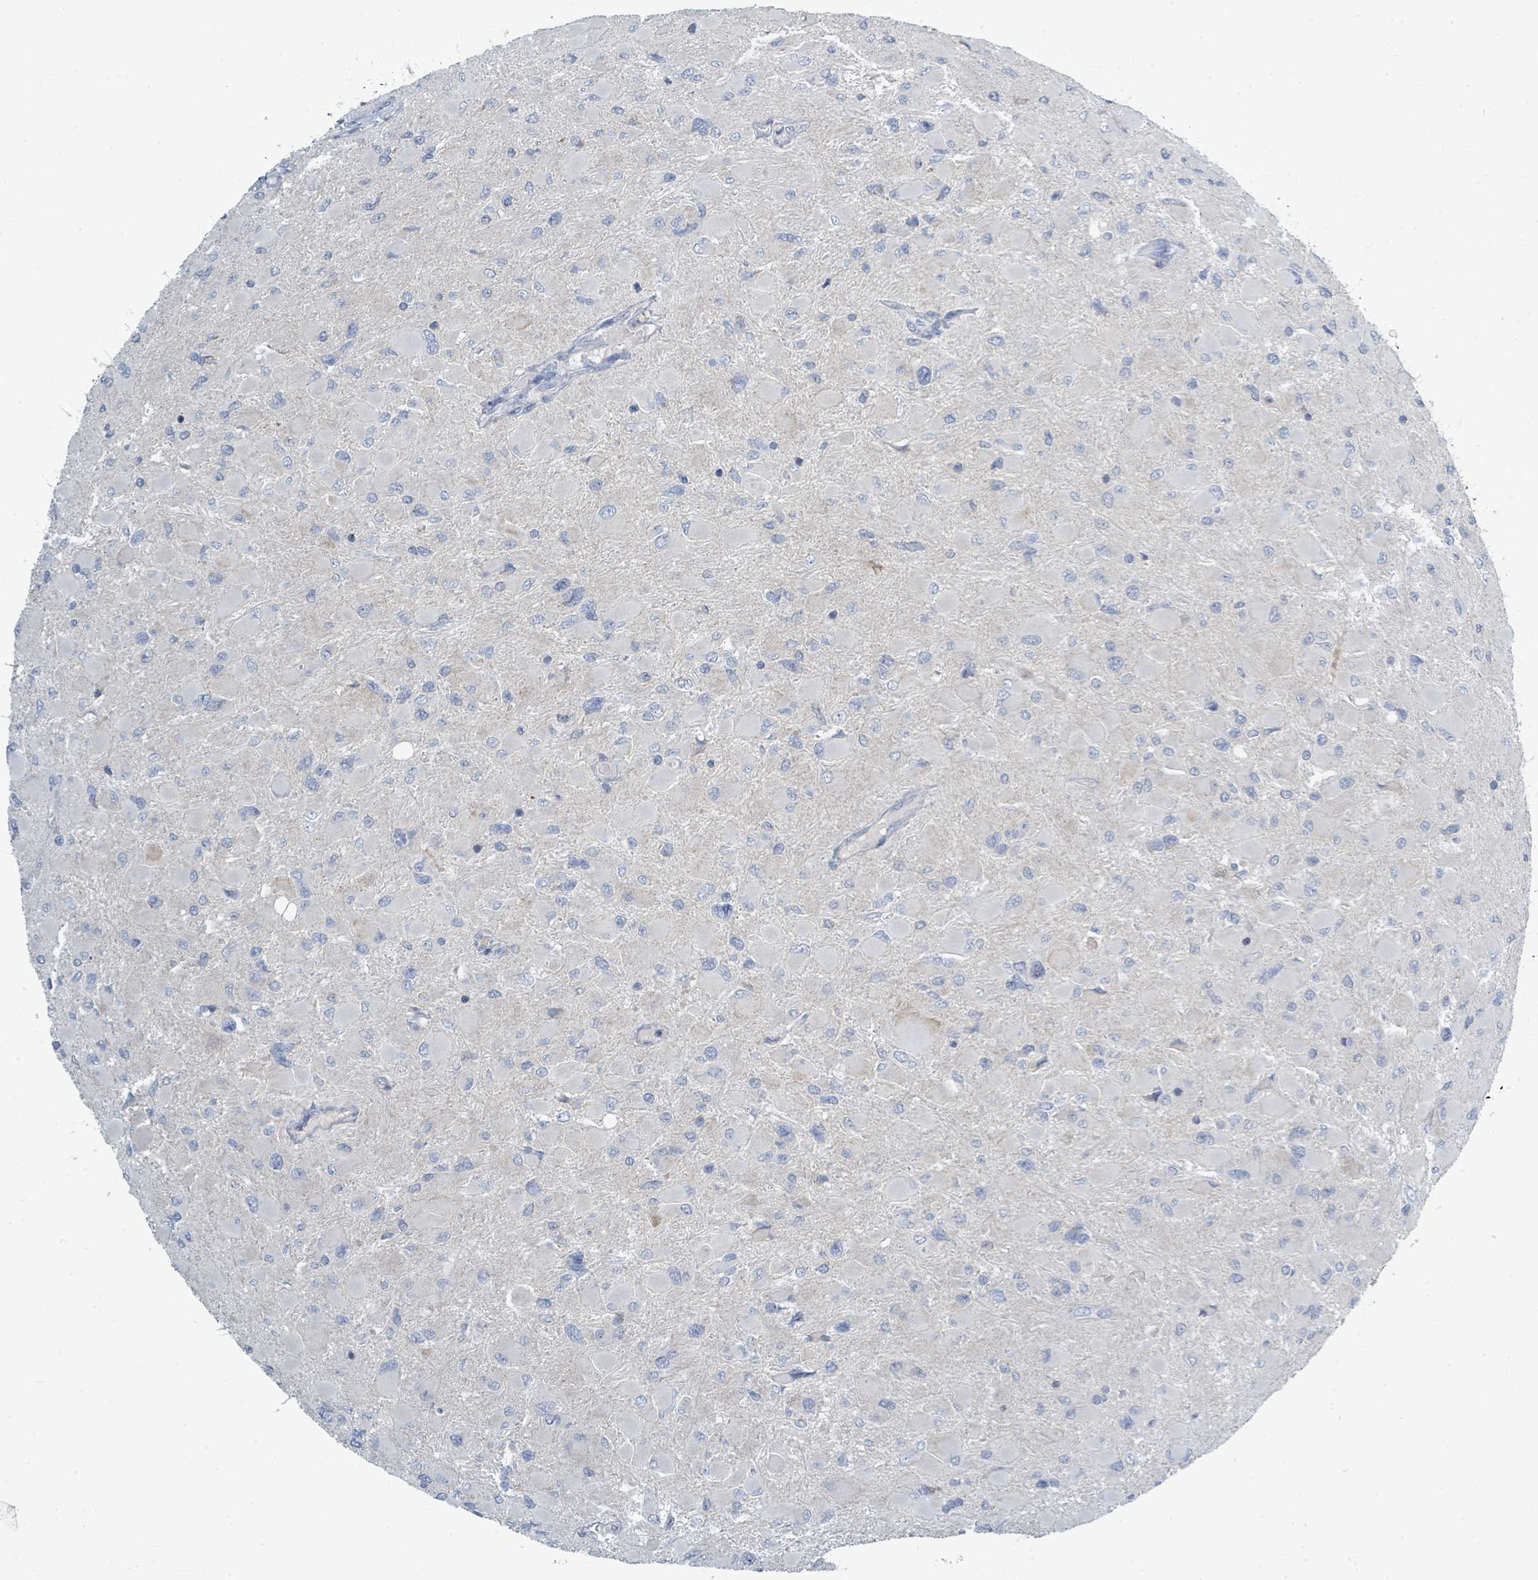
{"staining": {"intensity": "negative", "quantity": "none", "location": "none"}, "tissue": "glioma", "cell_type": "Tumor cells", "image_type": "cancer", "snomed": [{"axis": "morphology", "description": "Glioma, malignant, High grade"}, {"axis": "topography", "description": "Cerebral cortex"}], "caption": "Immunohistochemical staining of human malignant glioma (high-grade) reveals no significant positivity in tumor cells.", "gene": "SLC25A23", "patient": {"sex": "female", "age": 36}}